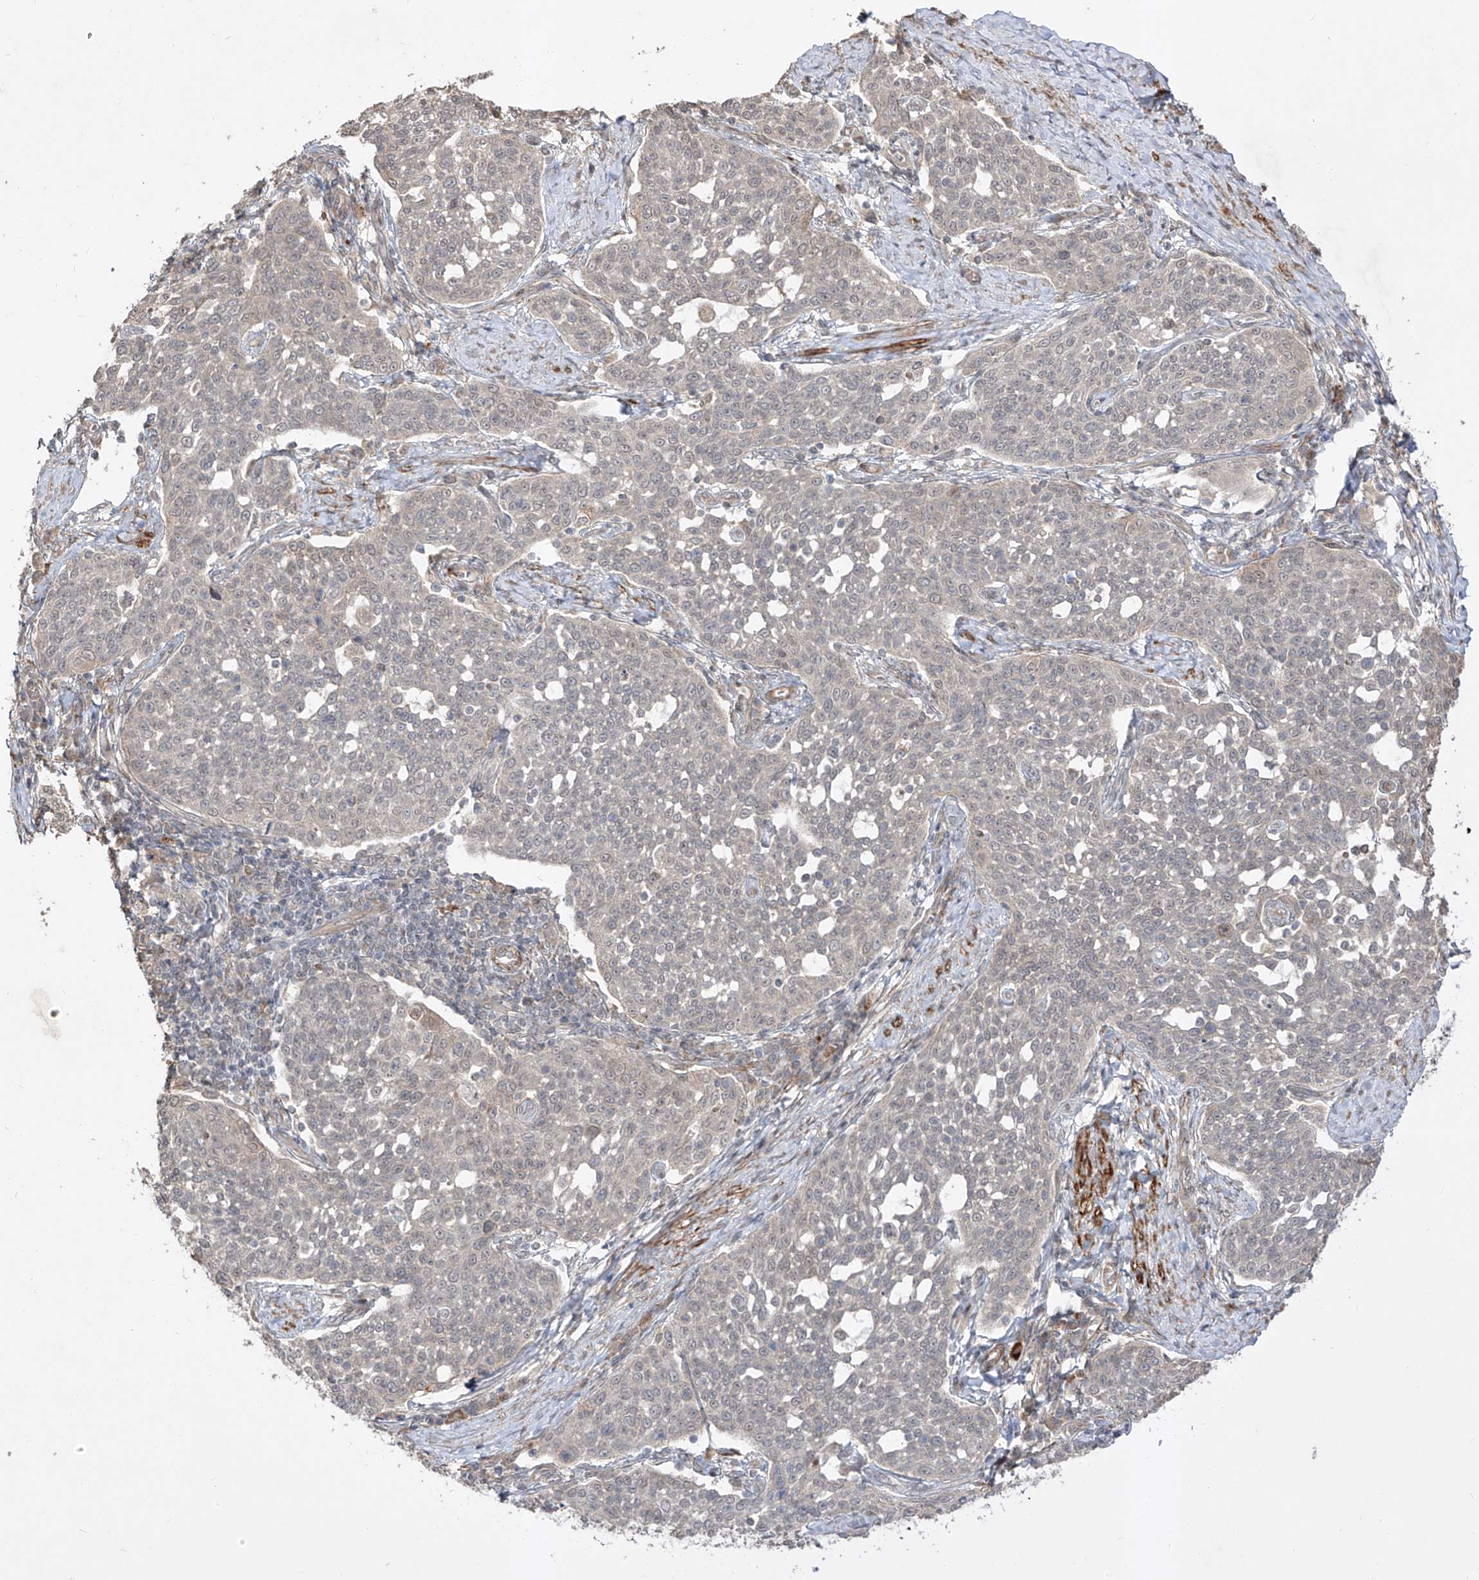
{"staining": {"intensity": "negative", "quantity": "none", "location": "none"}, "tissue": "cervical cancer", "cell_type": "Tumor cells", "image_type": "cancer", "snomed": [{"axis": "morphology", "description": "Squamous cell carcinoma, NOS"}, {"axis": "topography", "description": "Cervix"}], "caption": "This is a photomicrograph of immunohistochemistry (IHC) staining of cervical cancer (squamous cell carcinoma), which shows no positivity in tumor cells.", "gene": "KDM1B", "patient": {"sex": "female", "age": 34}}